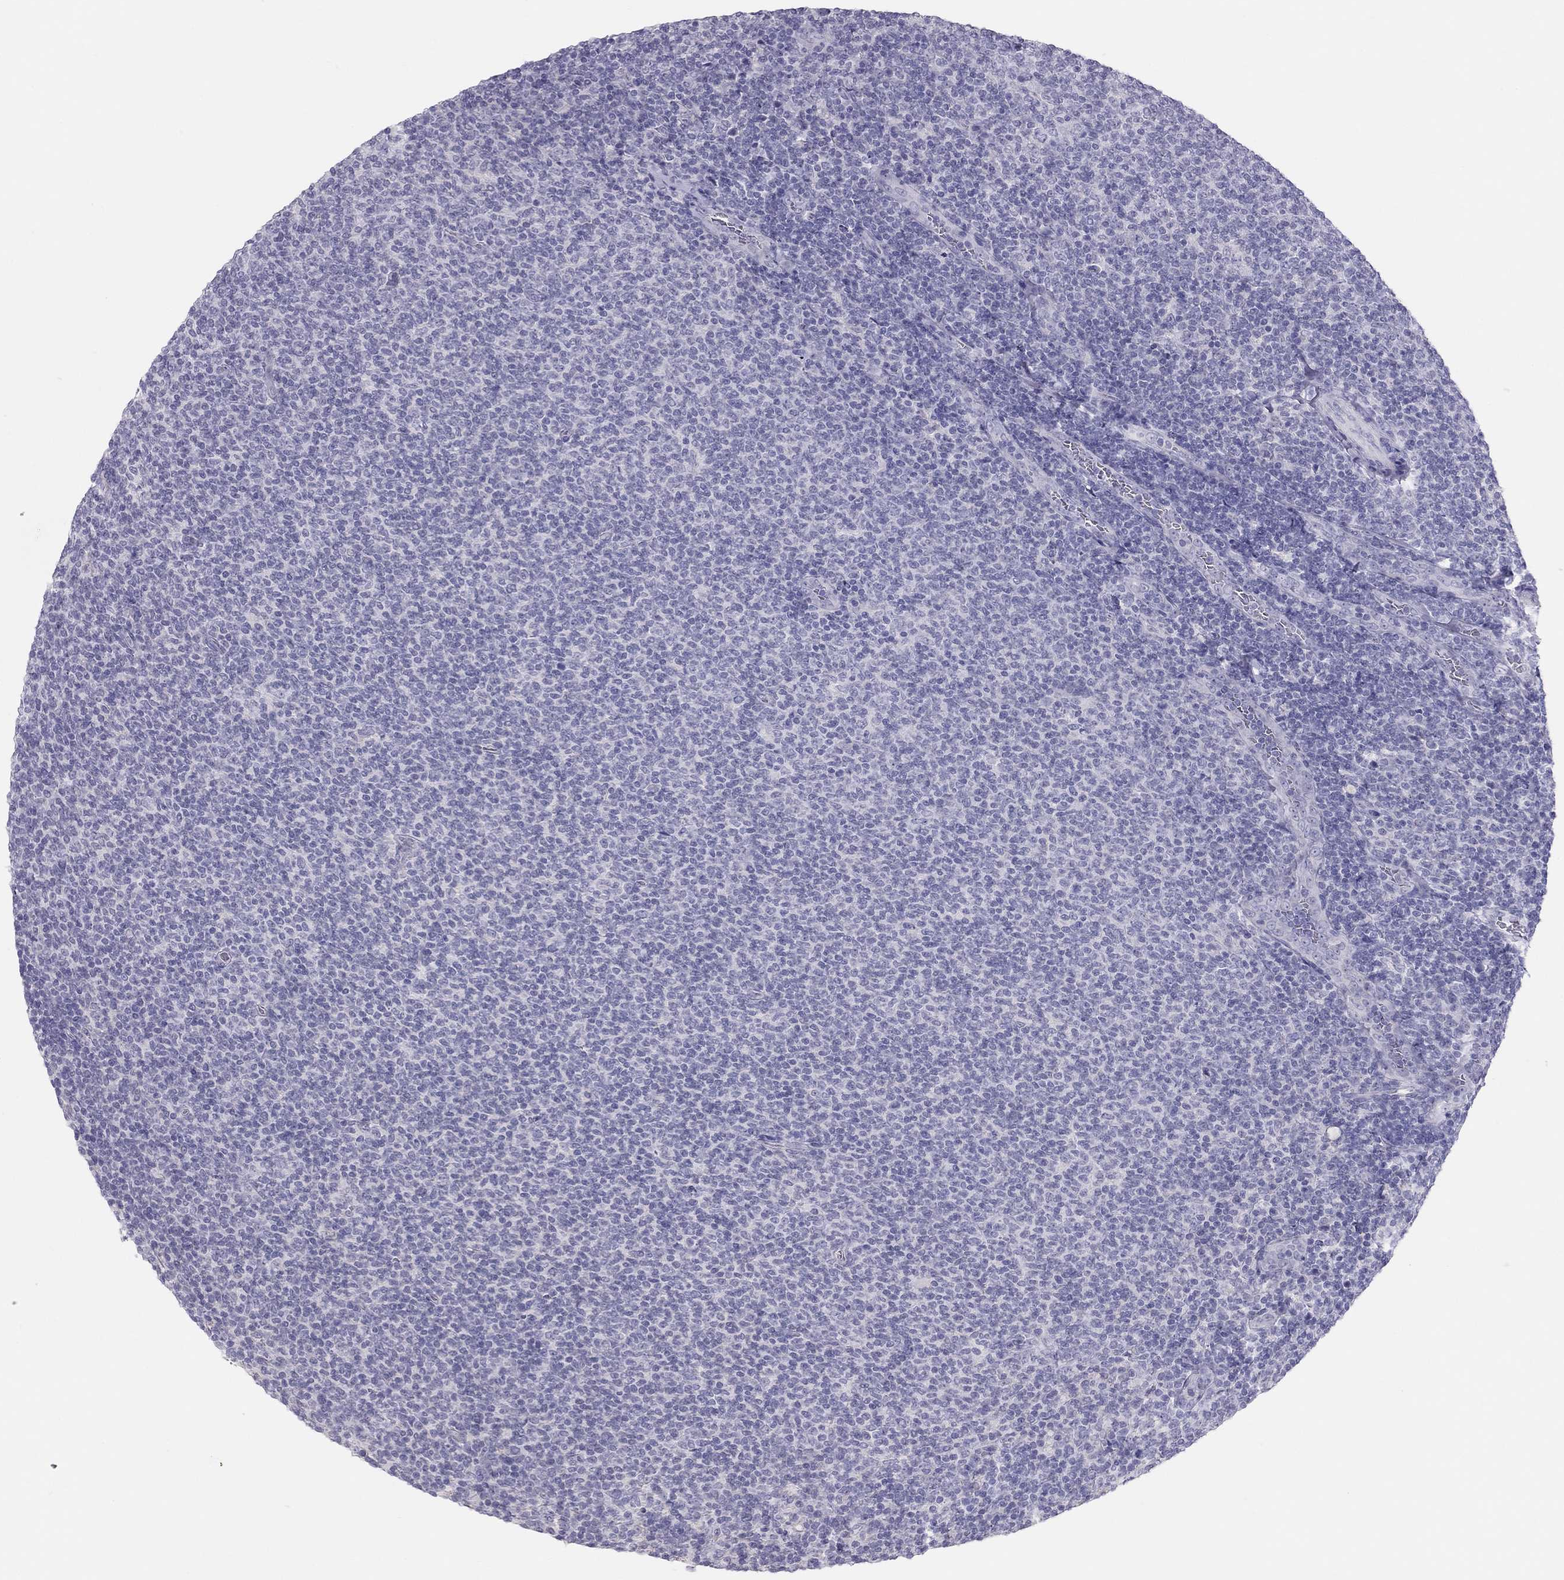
{"staining": {"intensity": "negative", "quantity": "none", "location": "none"}, "tissue": "lymphoma", "cell_type": "Tumor cells", "image_type": "cancer", "snomed": [{"axis": "morphology", "description": "Malignant lymphoma, non-Hodgkin's type, Low grade"}, {"axis": "topography", "description": "Lymph node"}], "caption": "This is an IHC image of malignant lymphoma, non-Hodgkin's type (low-grade). There is no positivity in tumor cells.", "gene": "SPATA12", "patient": {"sex": "male", "age": 52}}